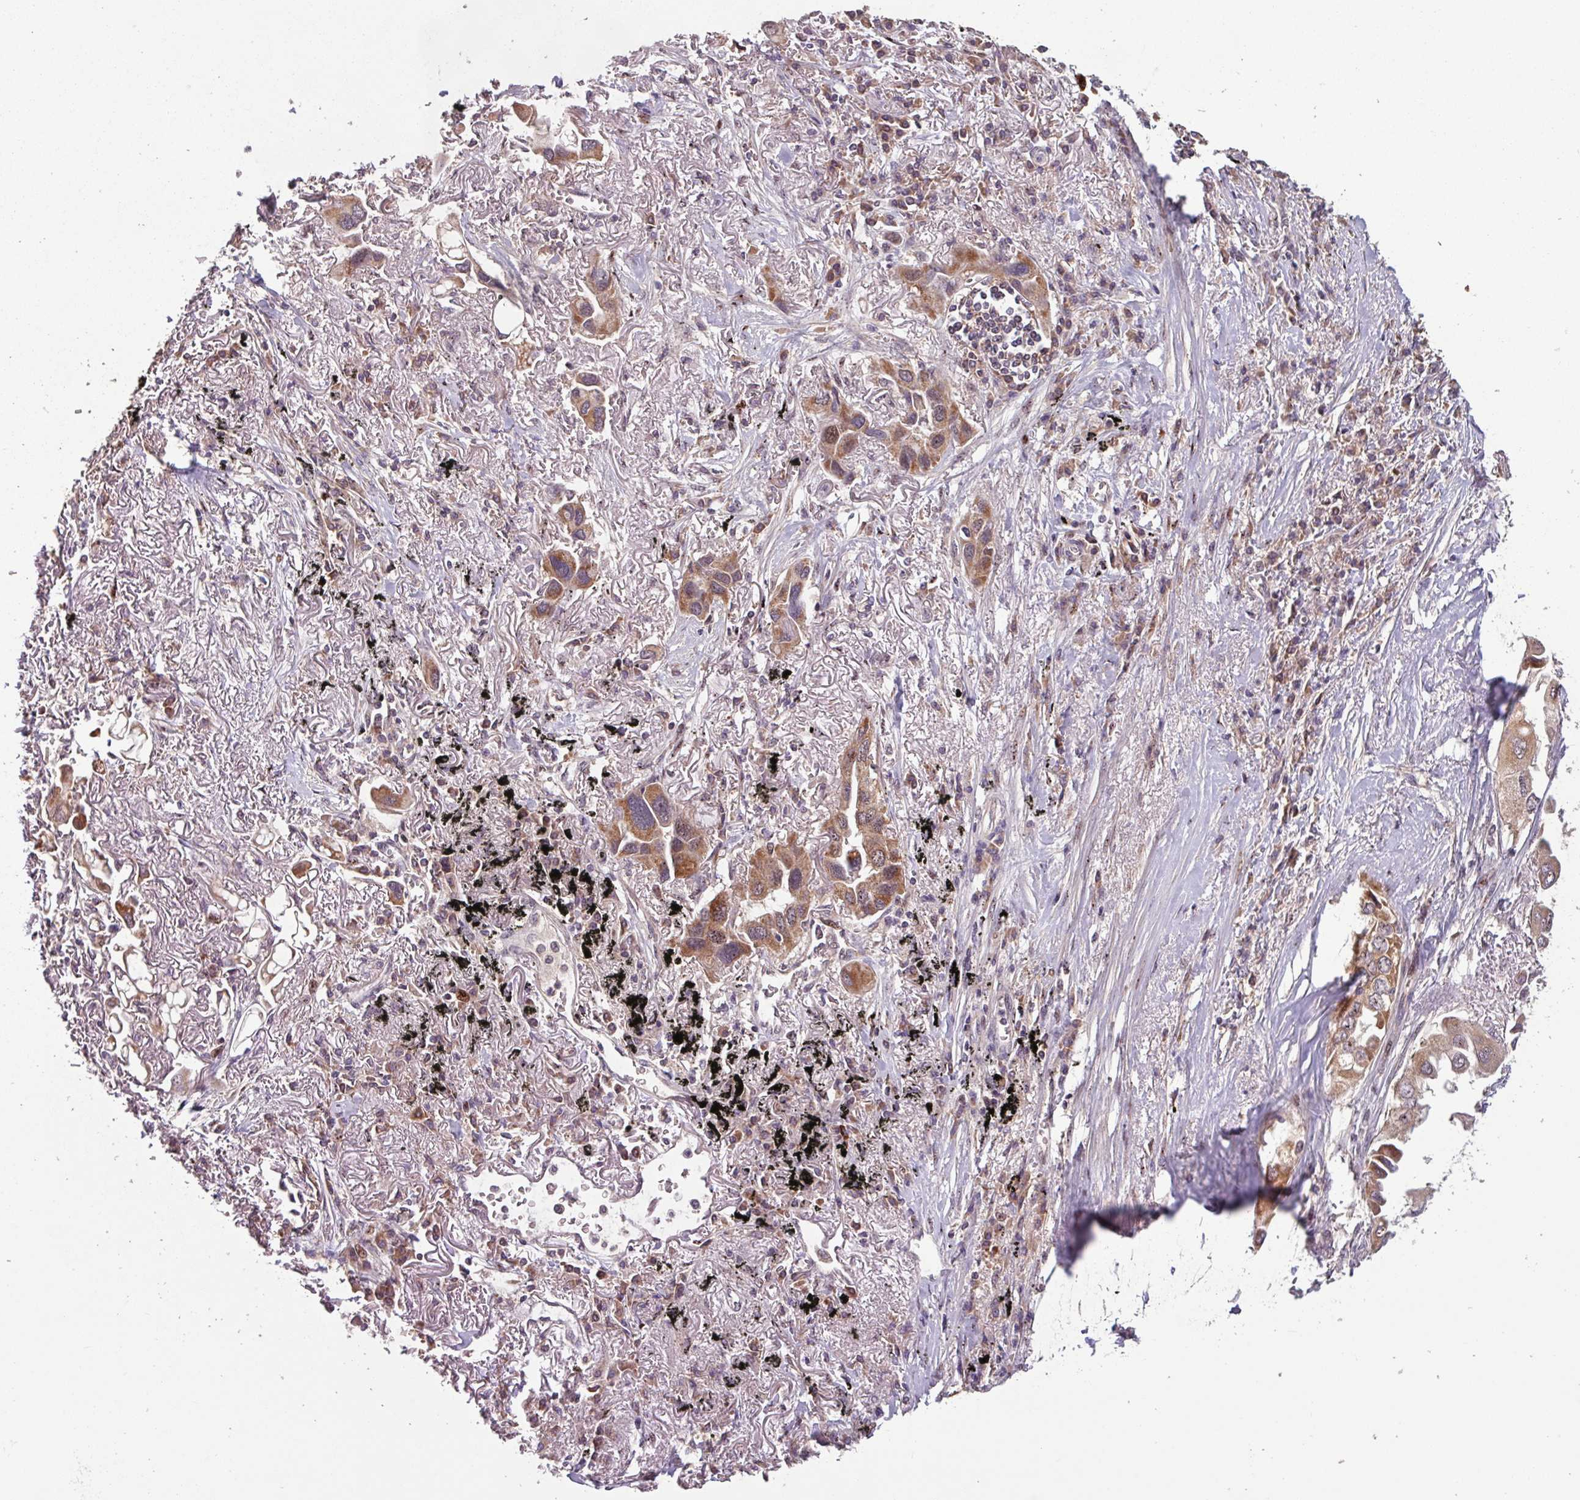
{"staining": {"intensity": "moderate", "quantity": ">75%", "location": "cytoplasmic/membranous"}, "tissue": "lung cancer", "cell_type": "Tumor cells", "image_type": "cancer", "snomed": [{"axis": "morphology", "description": "Adenocarcinoma, NOS"}, {"axis": "topography", "description": "Lung"}], "caption": "Approximately >75% of tumor cells in lung cancer reveal moderate cytoplasmic/membranous protein staining as visualized by brown immunohistochemical staining.", "gene": "TMEM88", "patient": {"sex": "female", "age": 76}}